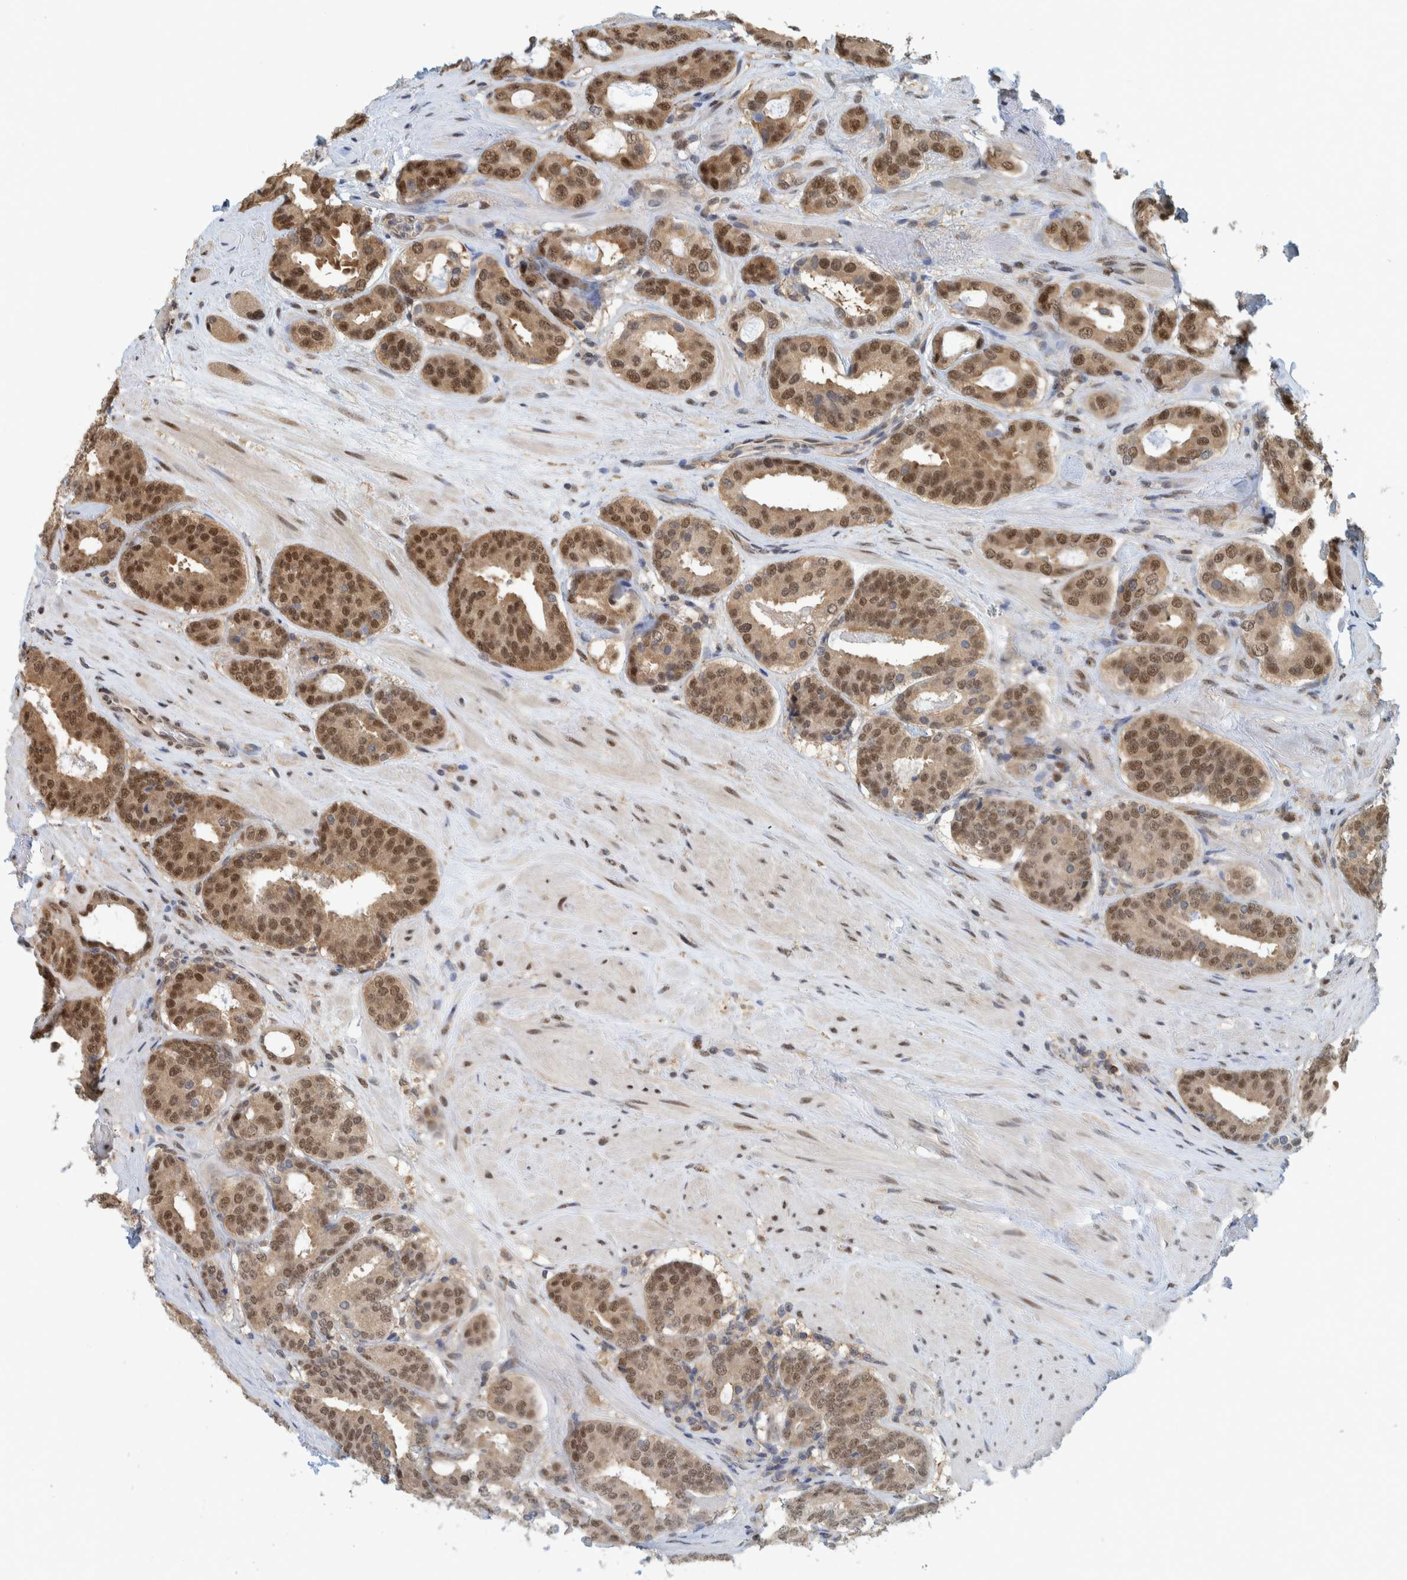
{"staining": {"intensity": "moderate", "quantity": ">75%", "location": "cytoplasmic/membranous,nuclear"}, "tissue": "prostate cancer", "cell_type": "Tumor cells", "image_type": "cancer", "snomed": [{"axis": "morphology", "description": "Adenocarcinoma, Low grade"}, {"axis": "topography", "description": "Prostate"}], "caption": "Prostate low-grade adenocarcinoma stained with a protein marker reveals moderate staining in tumor cells.", "gene": "COPS3", "patient": {"sex": "male", "age": 69}}